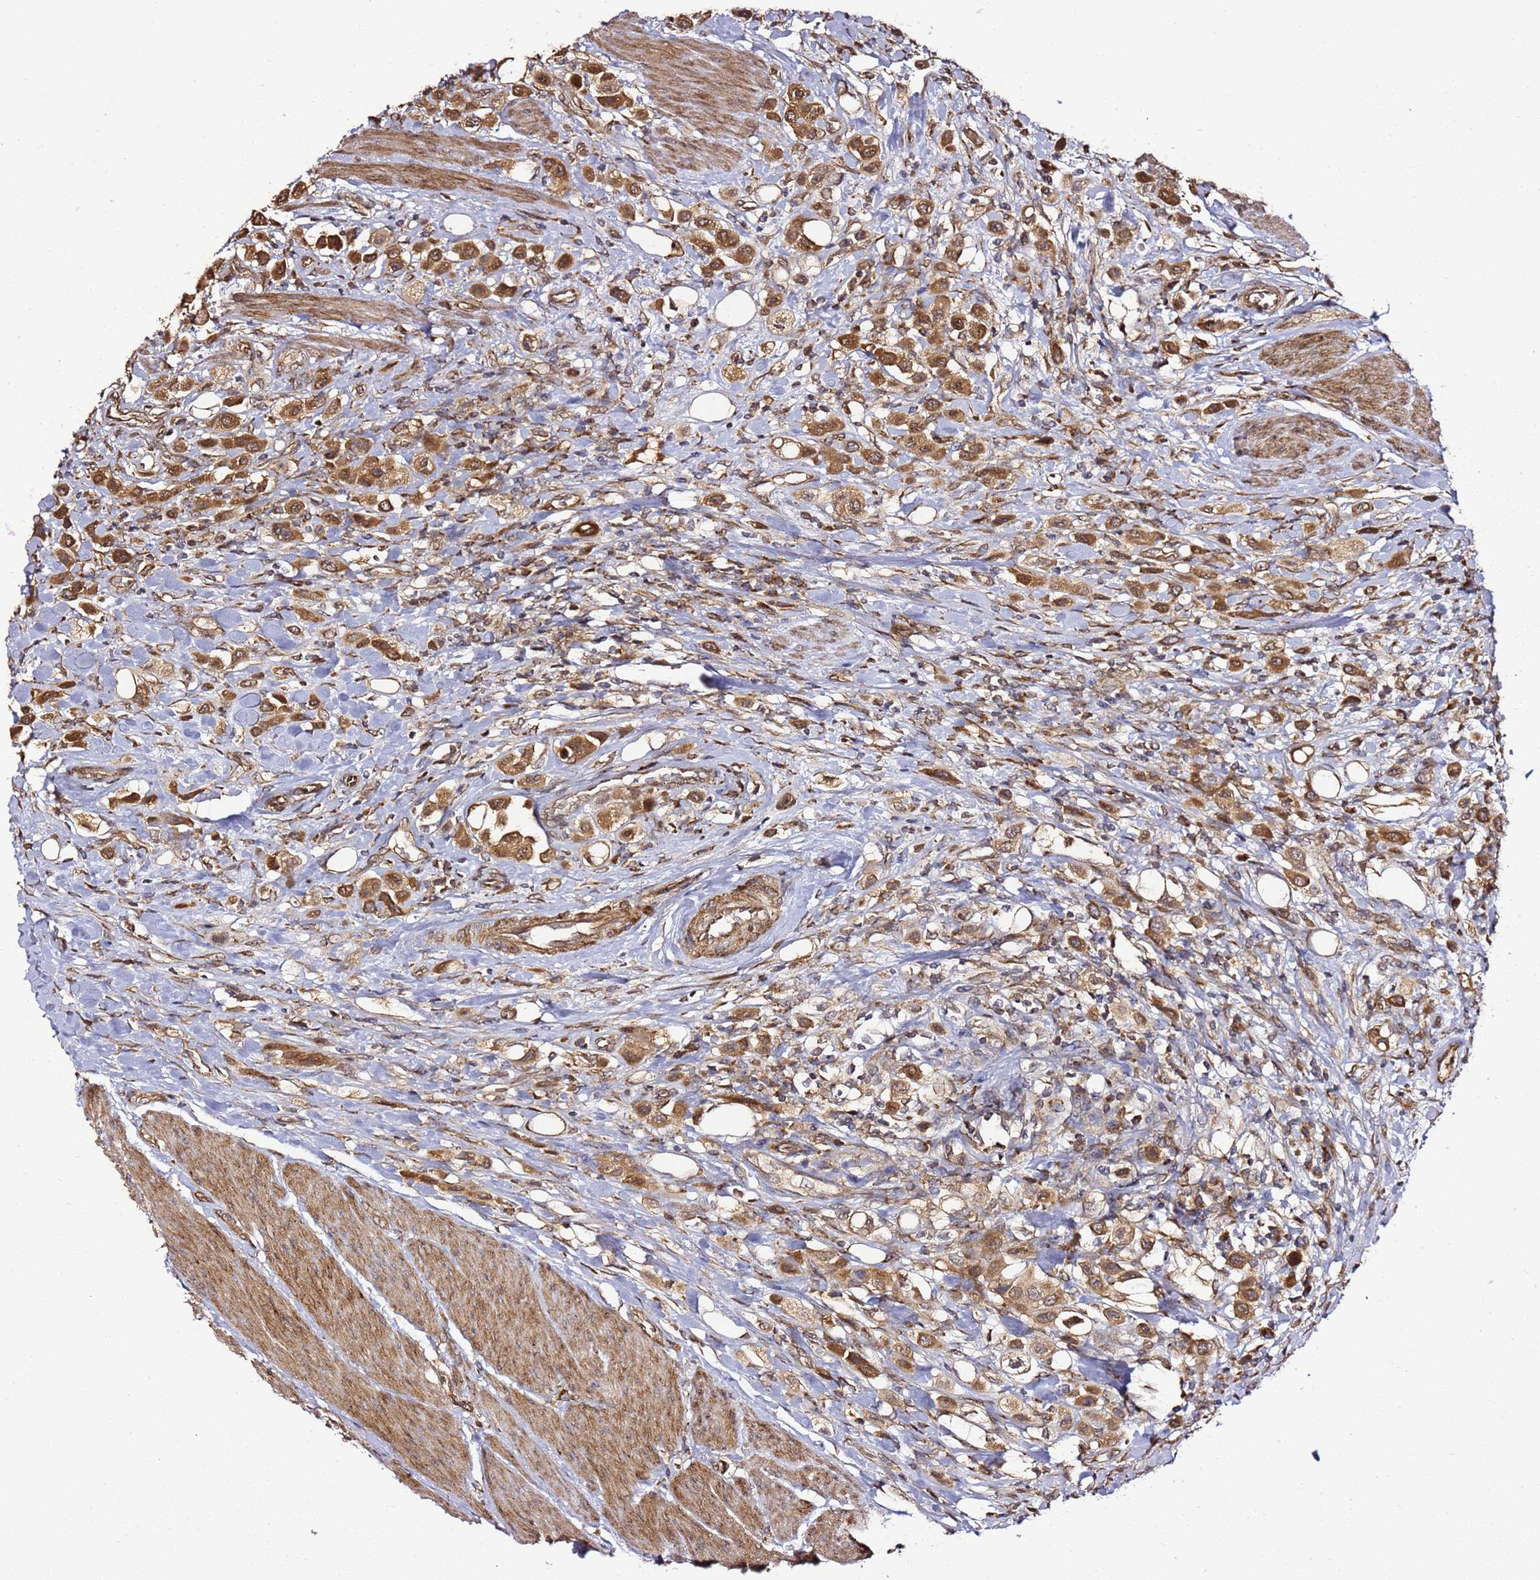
{"staining": {"intensity": "strong", "quantity": ">75%", "location": "cytoplasmic/membranous"}, "tissue": "urothelial cancer", "cell_type": "Tumor cells", "image_type": "cancer", "snomed": [{"axis": "morphology", "description": "Urothelial carcinoma, High grade"}, {"axis": "topography", "description": "Urinary bladder"}], "caption": "A micrograph of urothelial cancer stained for a protein reveals strong cytoplasmic/membranous brown staining in tumor cells. The staining was performed using DAB (3,3'-diaminobenzidine), with brown indicating positive protein expression. Nuclei are stained blue with hematoxylin.", "gene": "TM2D2", "patient": {"sex": "male", "age": 50}}